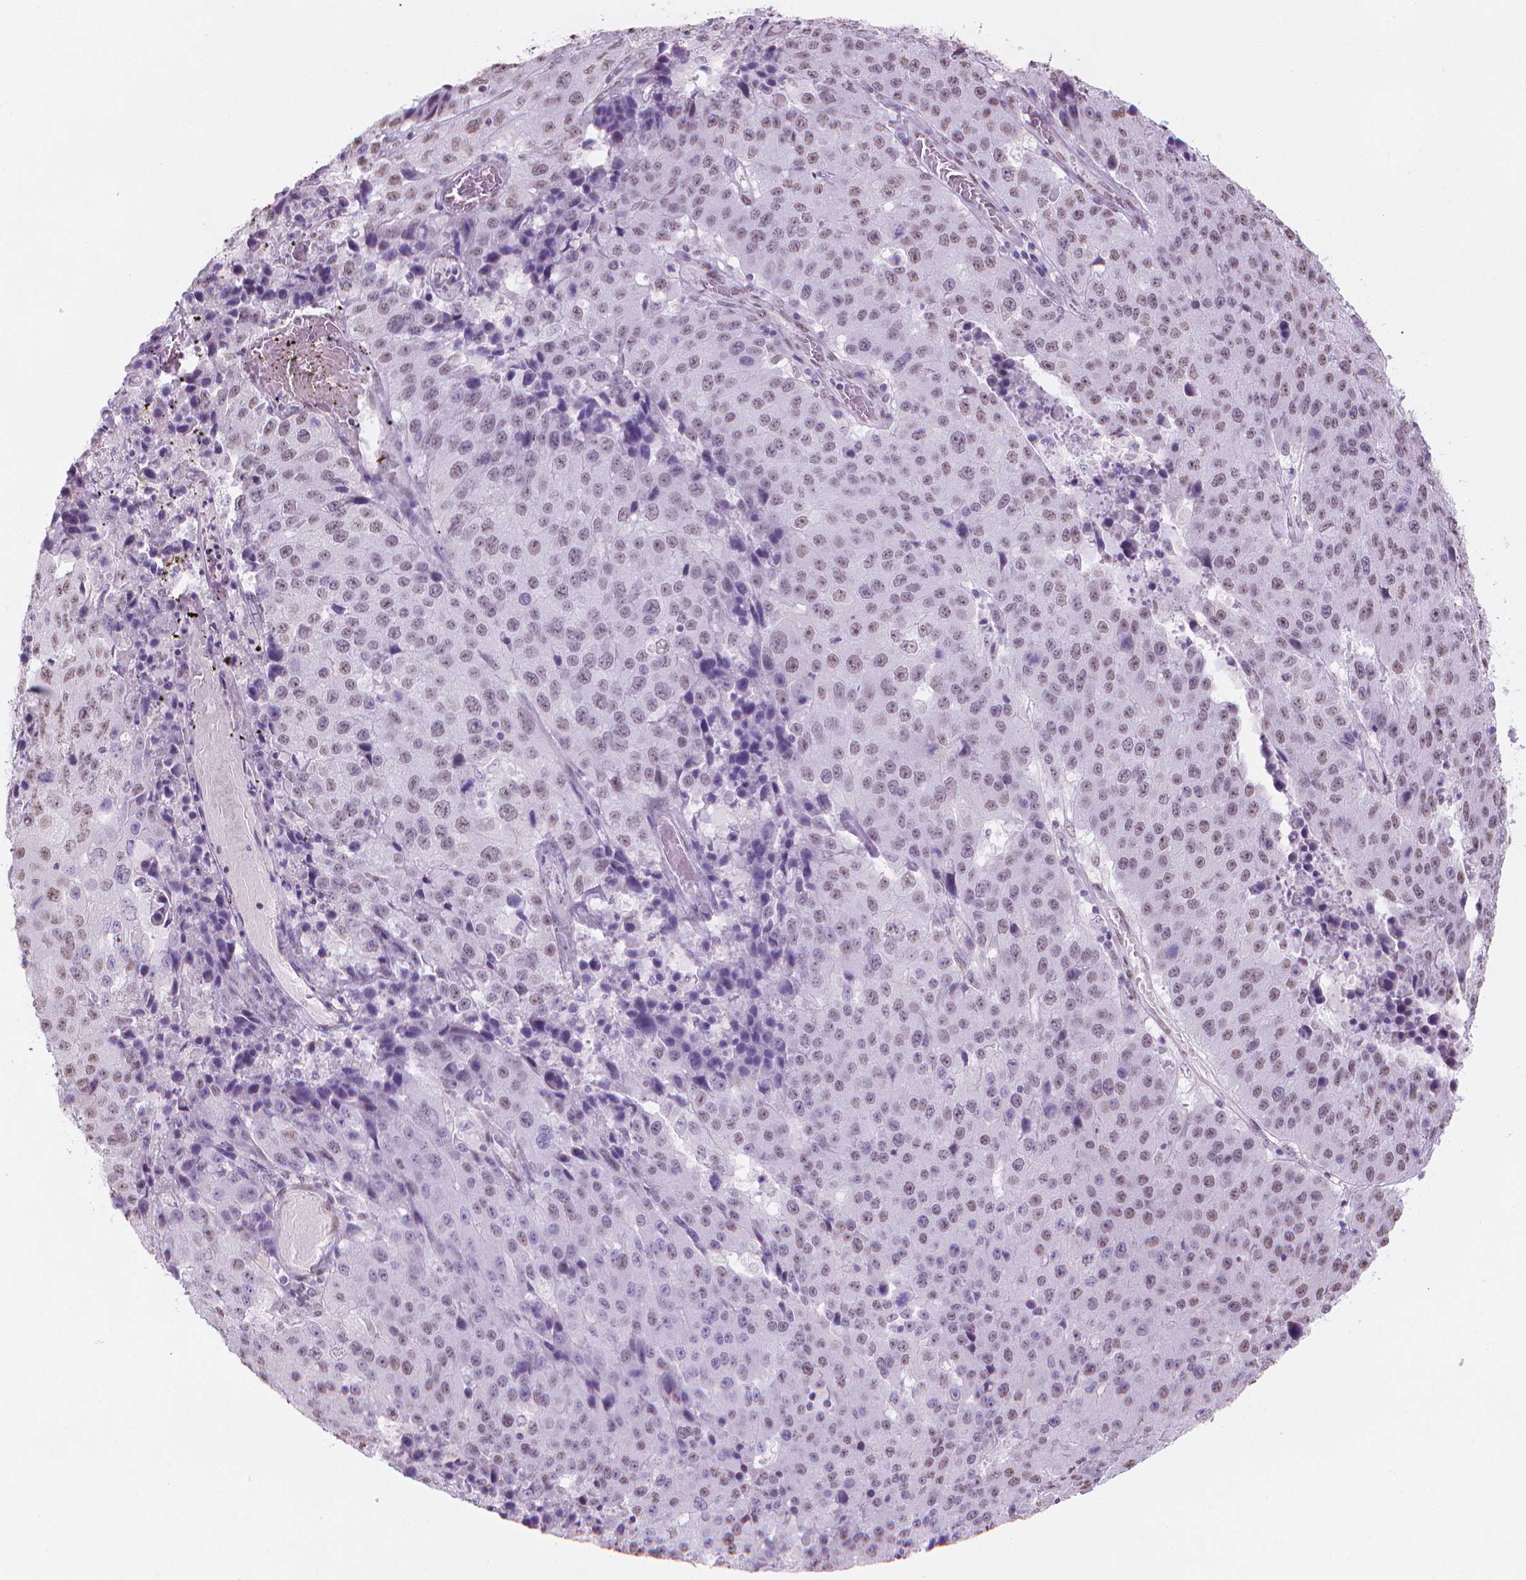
{"staining": {"intensity": "negative", "quantity": "none", "location": "none"}, "tissue": "stomach cancer", "cell_type": "Tumor cells", "image_type": "cancer", "snomed": [{"axis": "morphology", "description": "Adenocarcinoma, NOS"}, {"axis": "topography", "description": "Stomach"}], "caption": "High magnification brightfield microscopy of stomach adenocarcinoma stained with DAB (brown) and counterstained with hematoxylin (blue): tumor cells show no significant expression.", "gene": "PIAS2", "patient": {"sex": "male", "age": 71}}